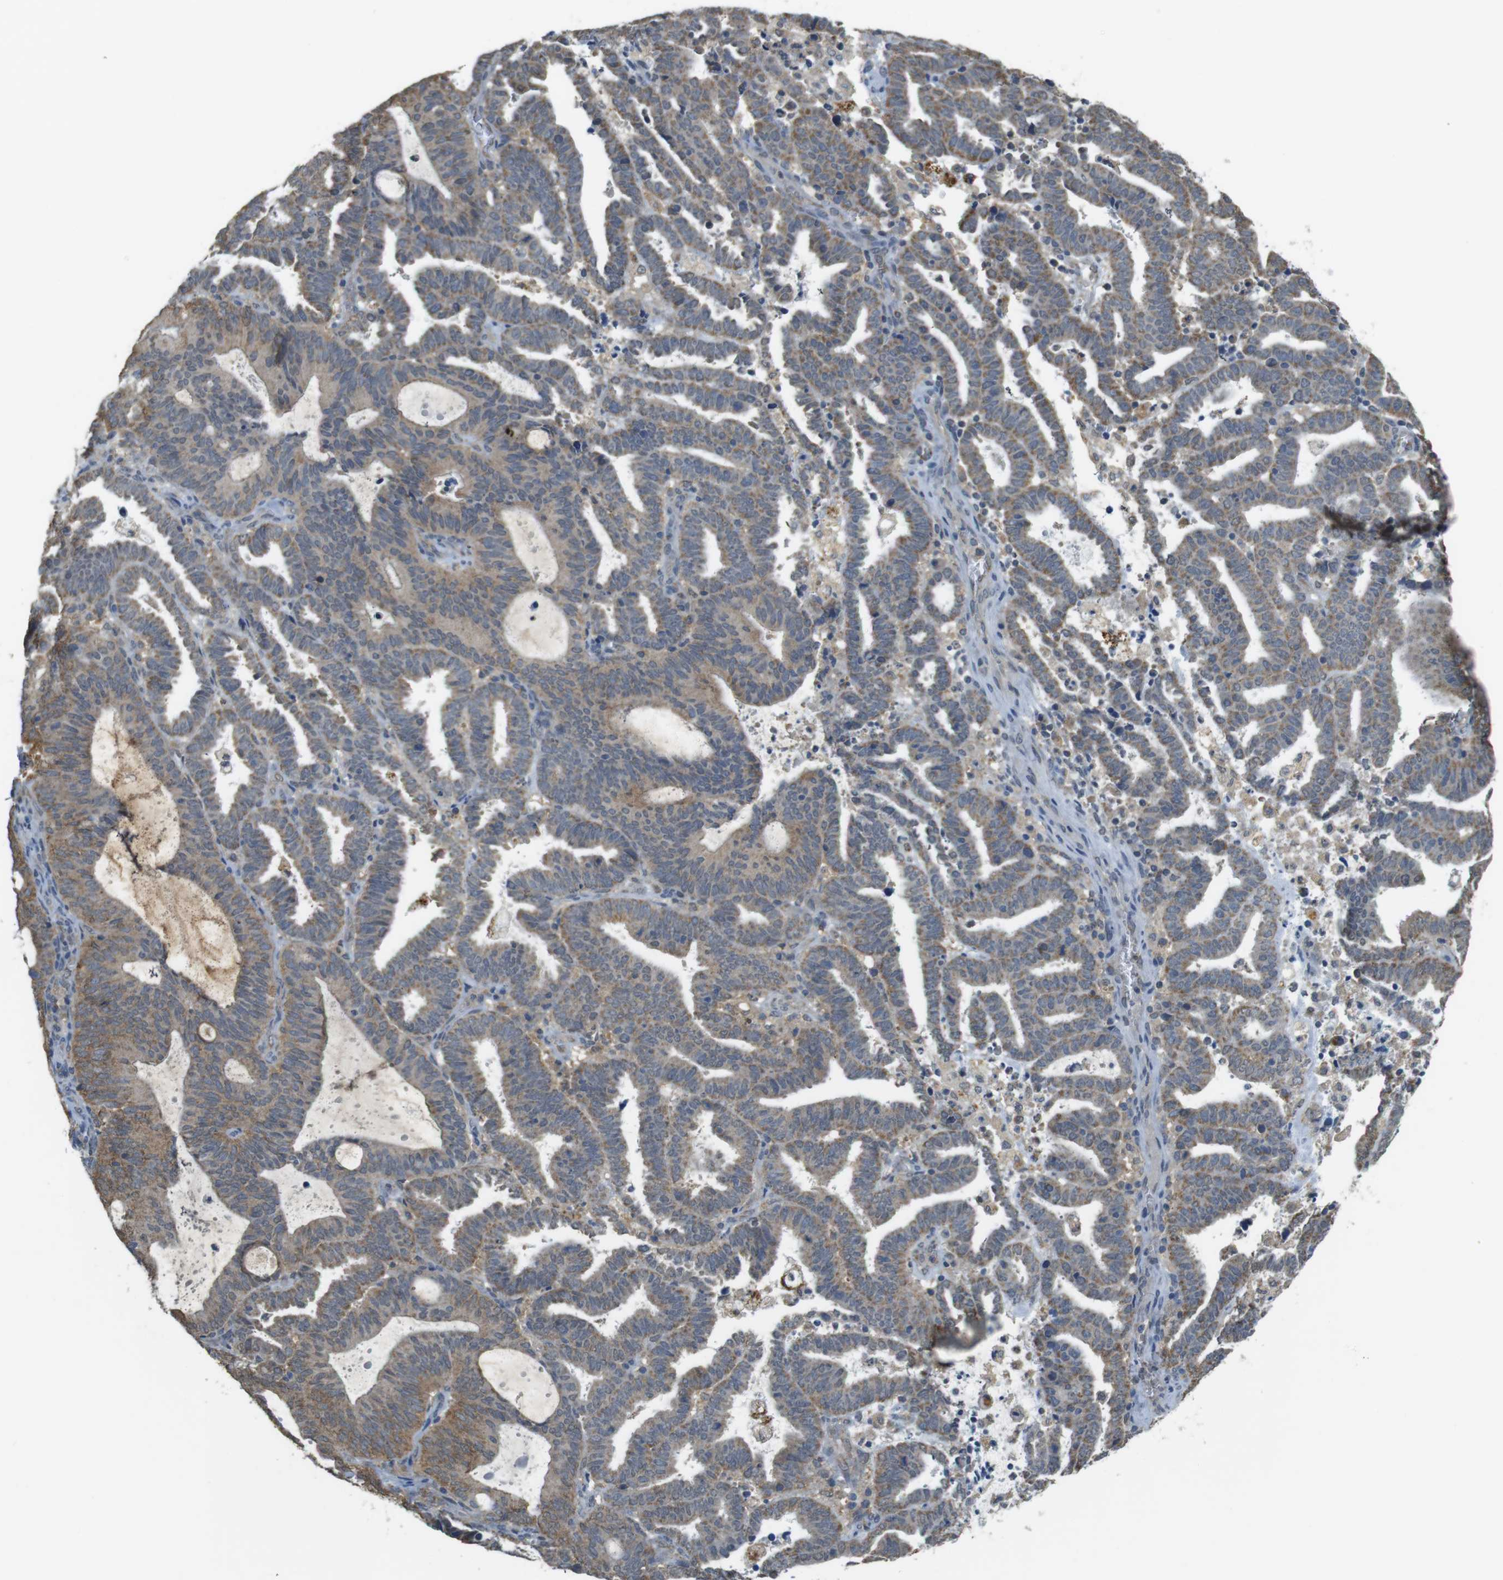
{"staining": {"intensity": "moderate", "quantity": ">75%", "location": "cytoplasmic/membranous"}, "tissue": "endometrial cancer", "cell_type": "Tumor cells", "image_type": "cancer", "snomed": [{"axis": "morphology", "description": "Adenocarcinoma, NOS"}, {"axis": "topography", "description": "Uterus"}], "caption": "Immunohistochemistry of human adenocarcinoma (endometrial) shows medium levels of moderate cytoplasmic/membranous staining in about >75% of tumor cells. (DAB (3,3'-diaminobenzidine) IHC with brightfield microscopy, high magnification).", "gene": "BRI3BP", "patient": {"sex": "female", "age": 83}}